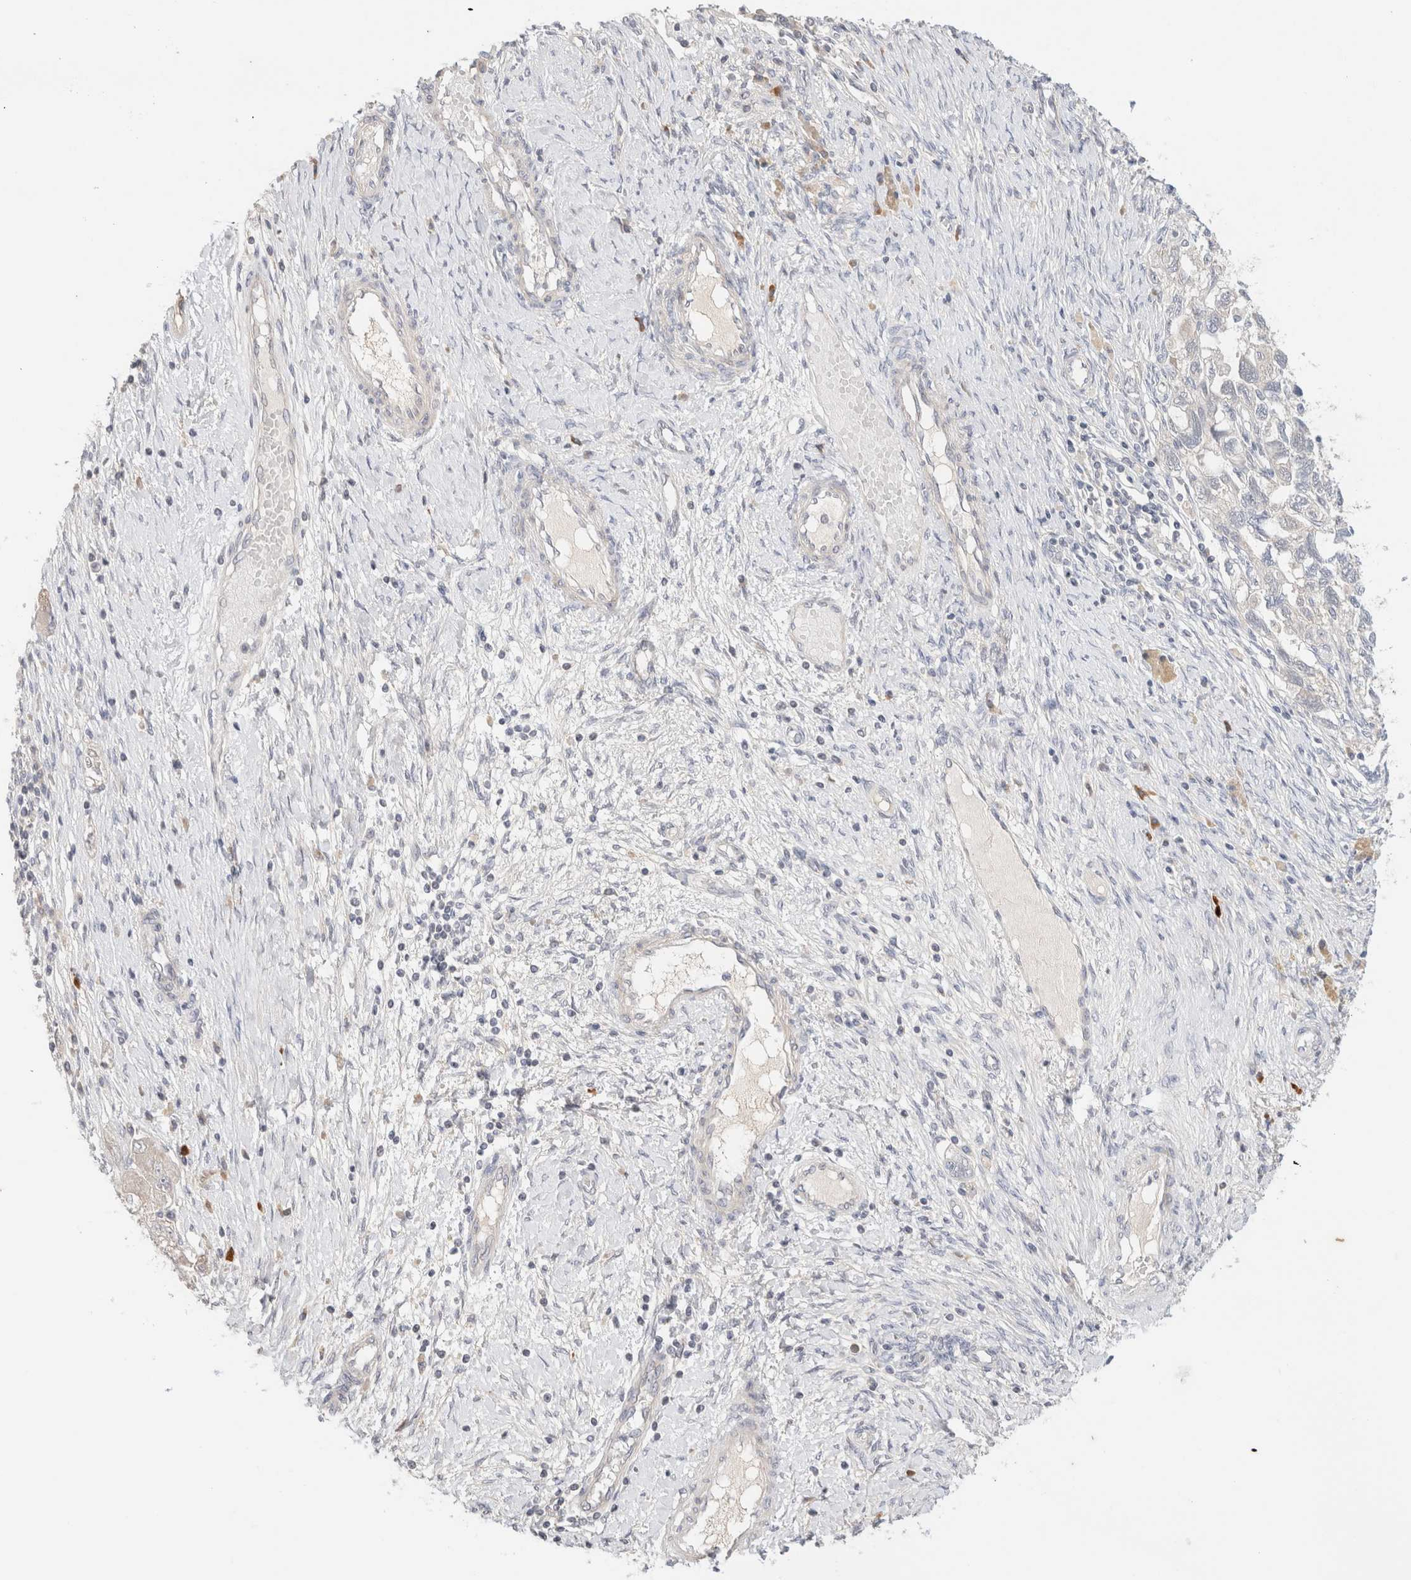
{"staining": {"intensity": "negative", "quantity": "none", "location": "none"}, "tissue": "ovarian cancer", "cell_type": "Tumor cells", "image_type": "cancer", "snomed": [{"axis": "morphology", "description": "Carcinoma, NOS"}, {"axis": "morphology", "description": "Cystadenocarcinoma, serous, NOS"}, {"axis": "topography", "description": "Ovary"}], "caption": "Ovarian carcinoma was stained to show a protein in brown. There is no significant positivity in tumor cells.", "gene": "SPRTN", "patient": {"sex": "female", "age": 69}}